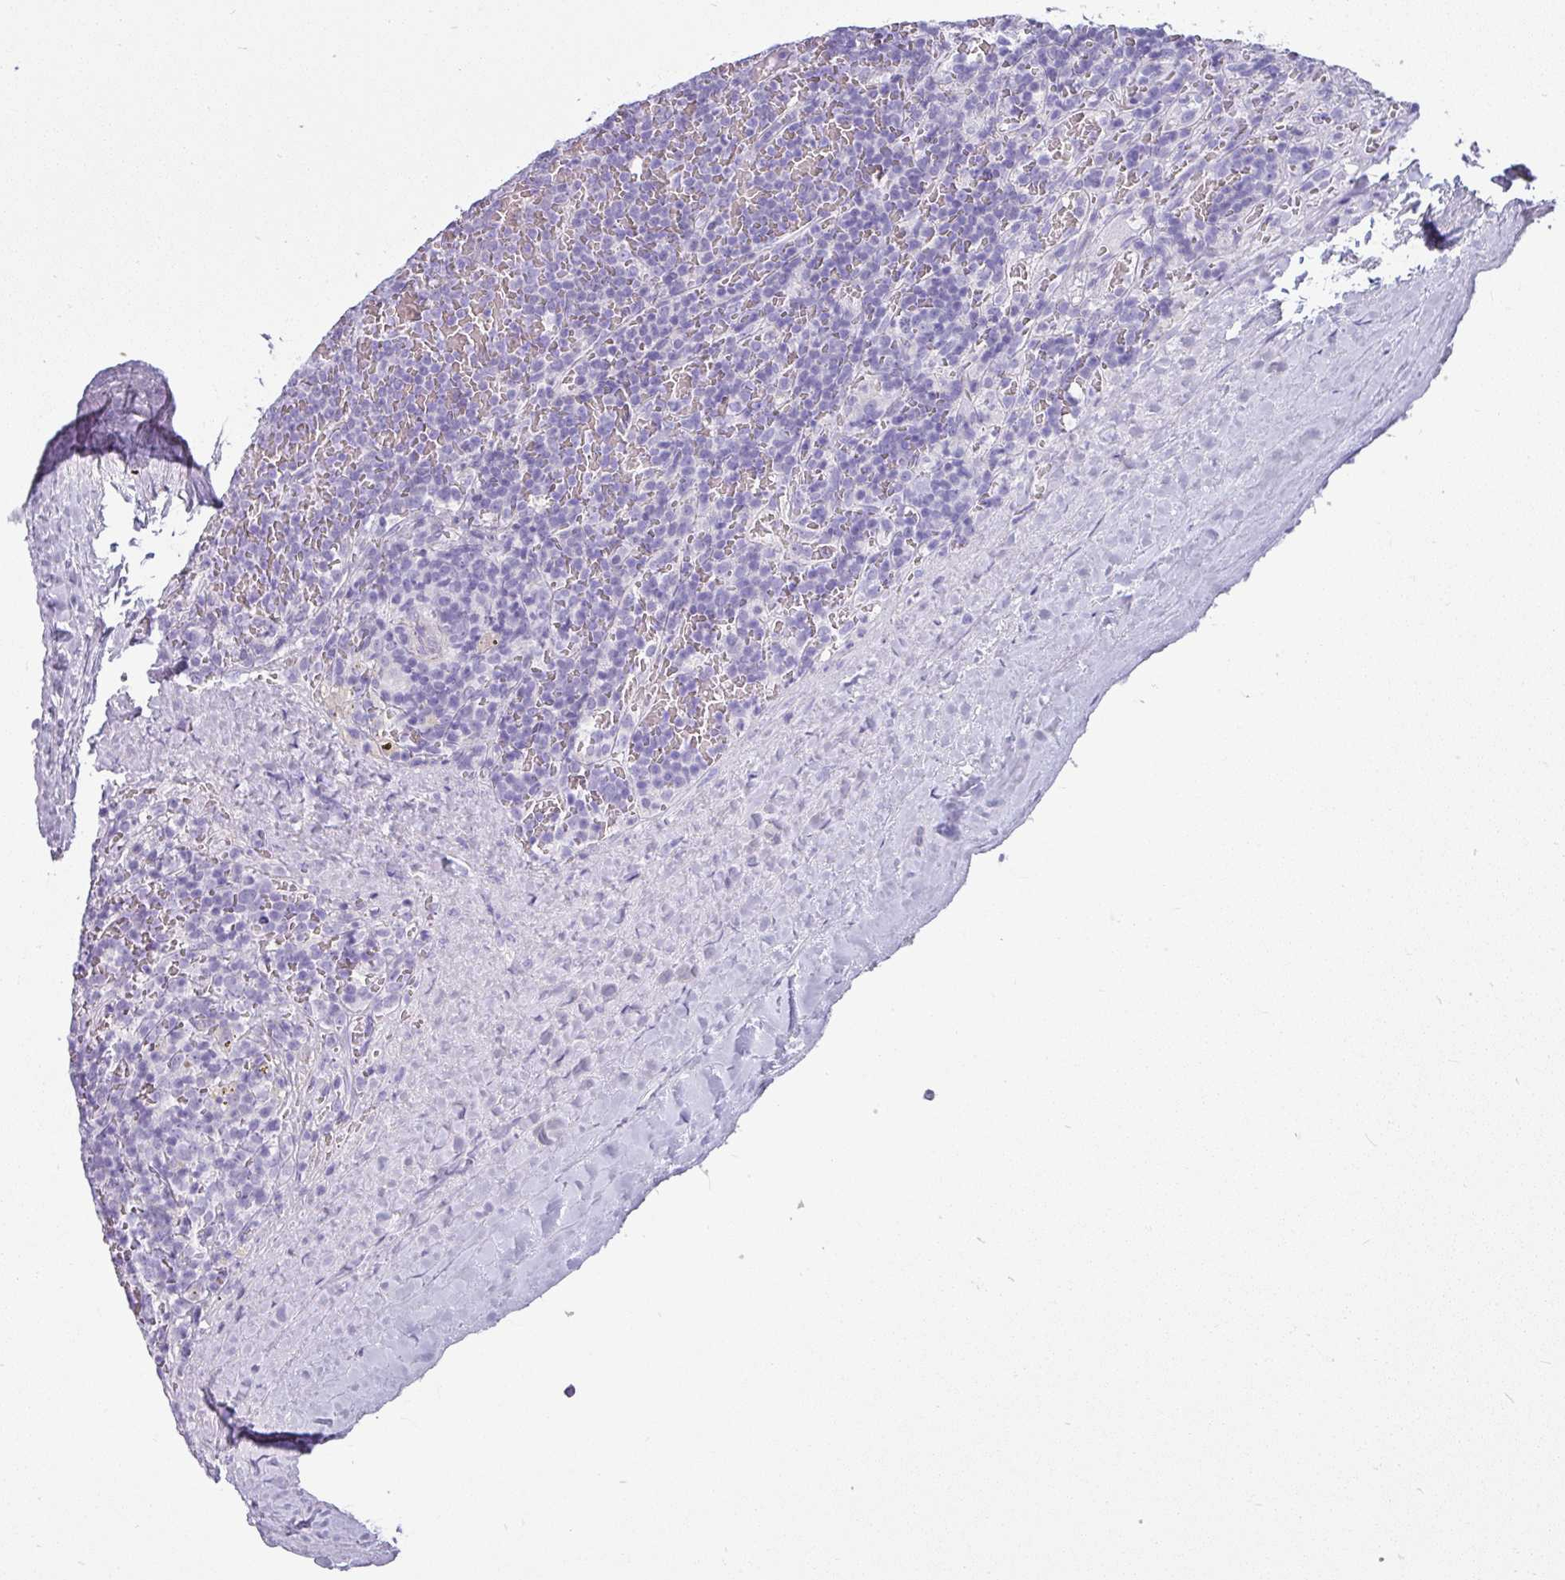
{"staining": {"intensity": "negative", "quantity": "none", "location": "none"}, "tissue": "lymphoma", "cell_type": "Tumor cells", "image_type": "cancer", "snomed": [{"axis": "morphology", "description": "Malignant lymphoma, non-Hodgkin's type, Low grade"}, {"axis": "topography", "description": "Spleen"}], "caption": "This is an IHC image of human malignant lymphoma, non-Hodgkin's type (low-grade). There is no staining in tumor cells.", "gene": "VCY1B", "patient": {"sex": "female", "age": 19}}